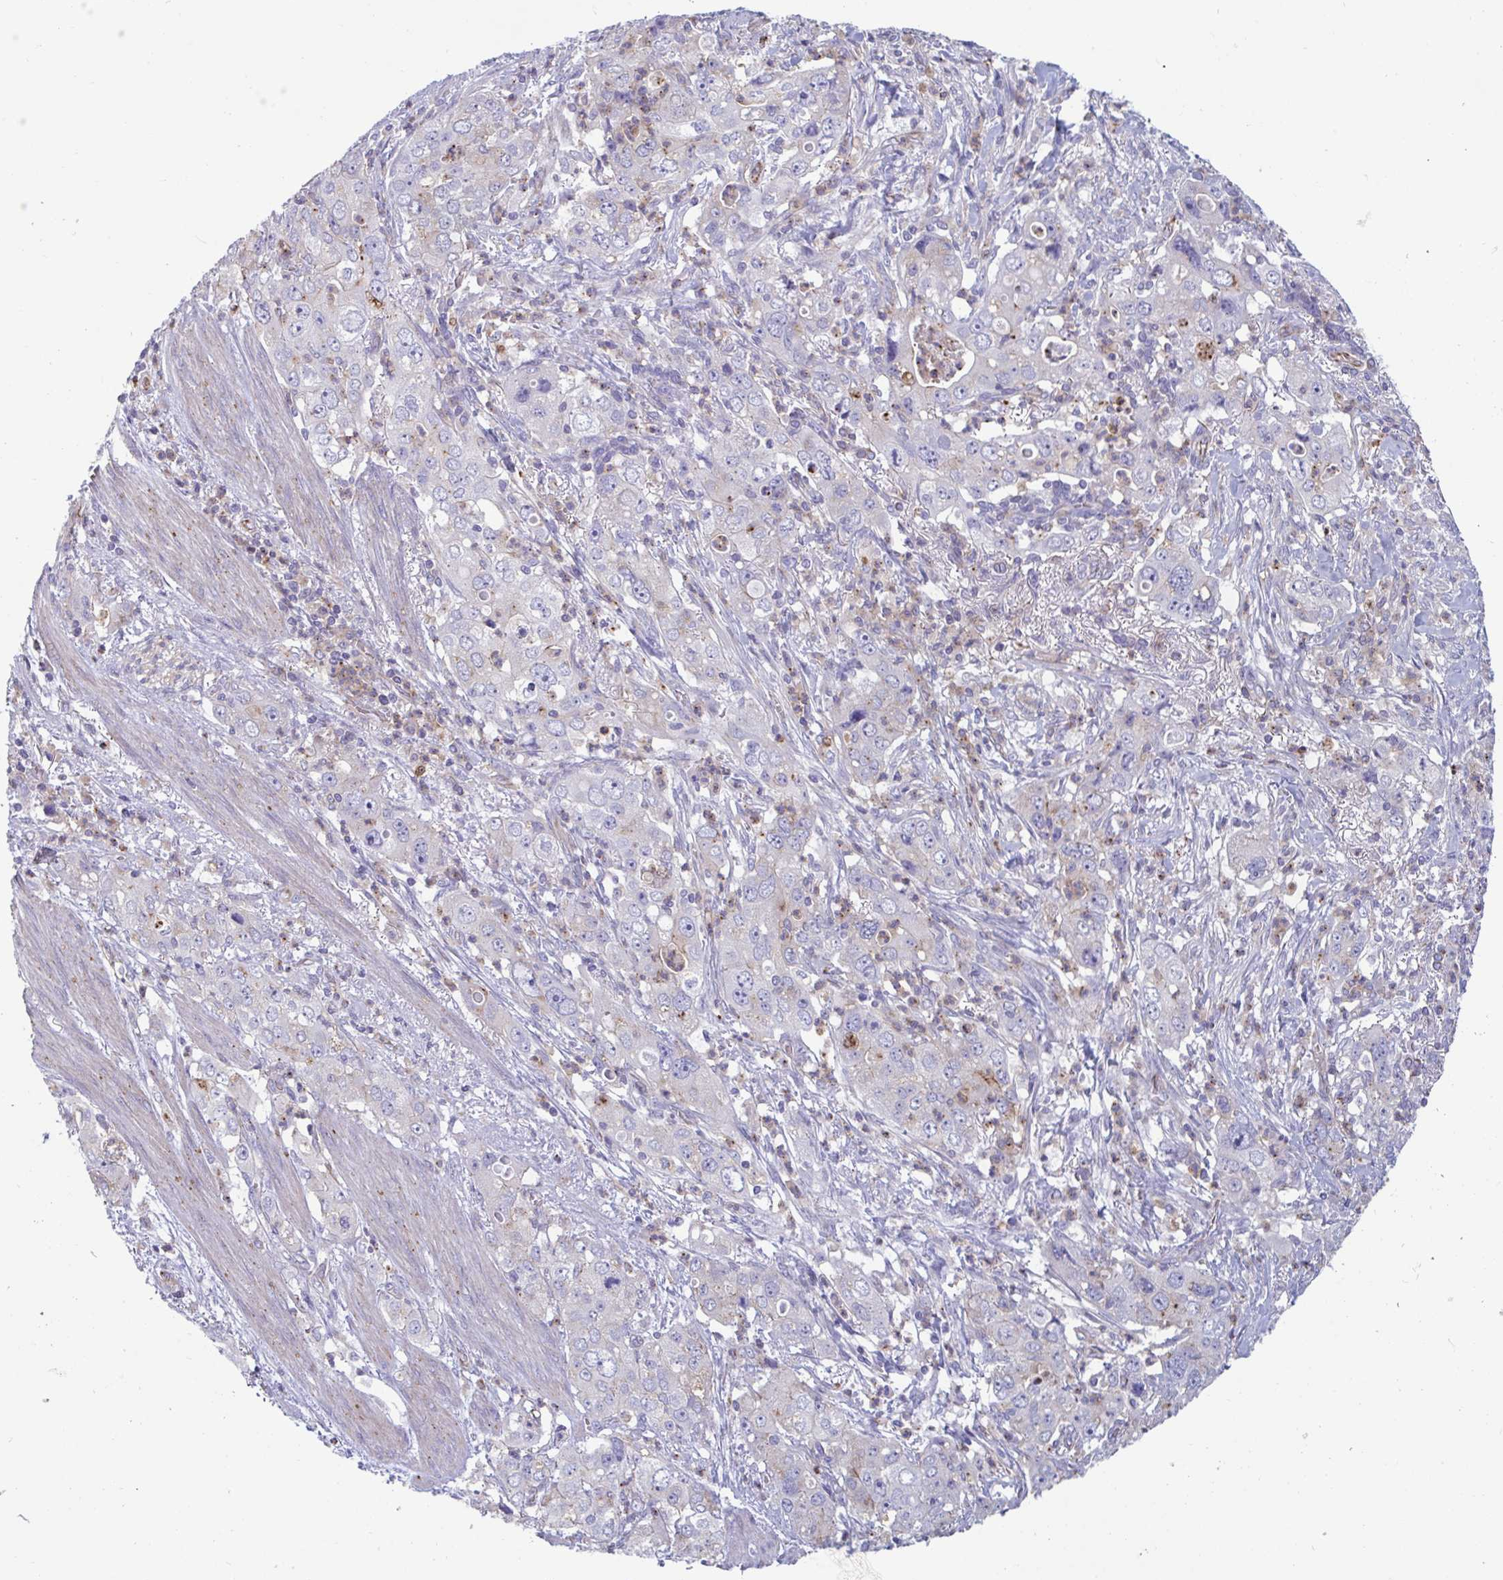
{"staining": {"intensity": "negative", "quantity": "none", "location": "none"}, "tissue": "stomach cancer", "cell_type": "Tumor cells", "image_type": "cancer", "snomed": [{"axis": "morphology", "description": "Adenocarcinoma, NOS"}, {"axis": "topography", "description": "Stomach, upper"}], "caption": "Immunohistochemistry (IHC) of stomach cancer (adenocarcinoma) exhibits no staining in tumor cells.", "gene": "SLC9A6", "patient": {"sex": "male", "age": 75}}